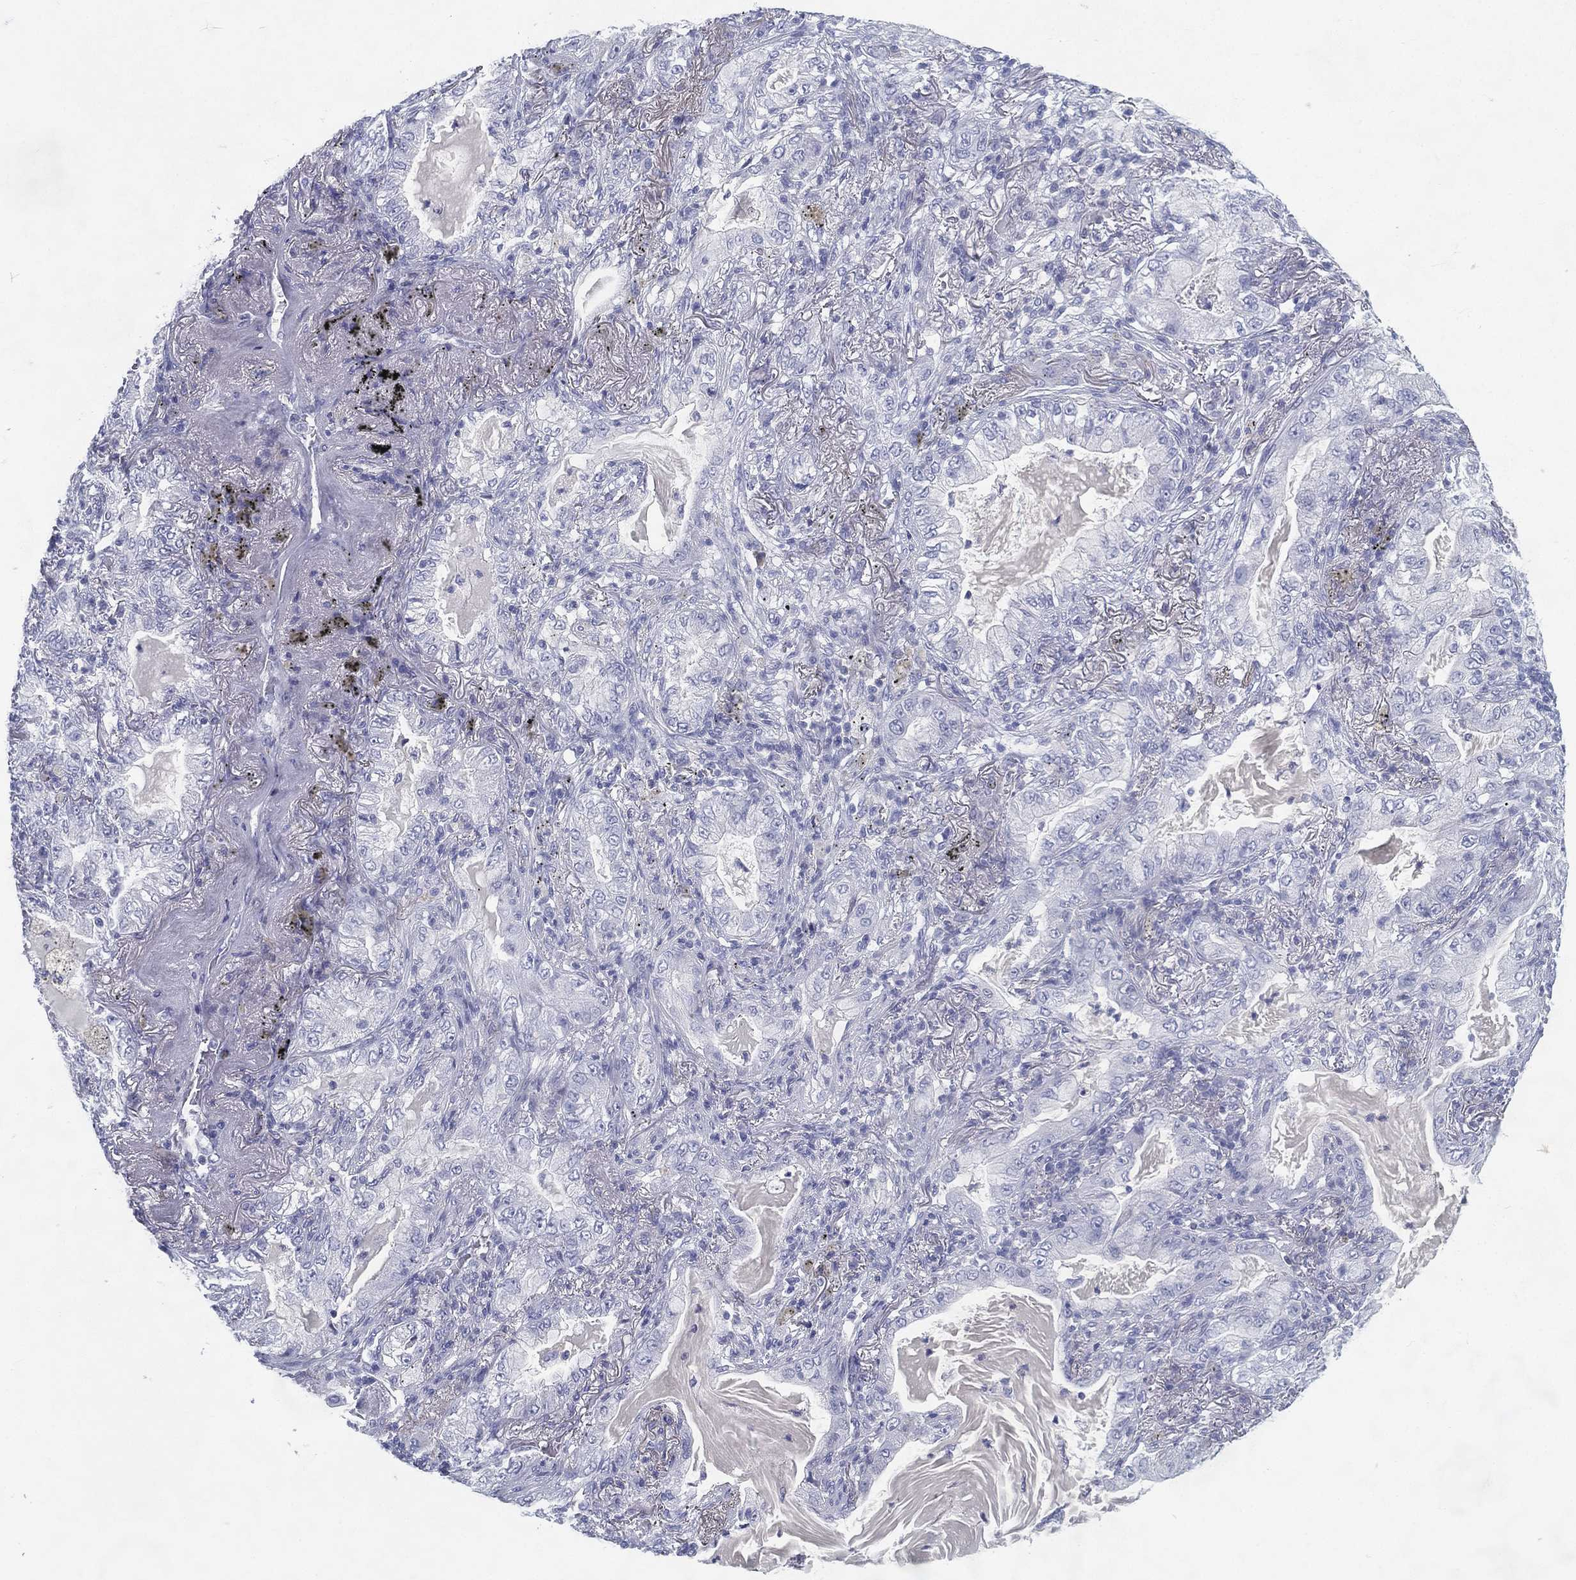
{"staining": {"intensity": "negative", "quantity": "none", "location": "none"}, "tissue": "lung cancer", "cell_type": "Tumor cells", "image_type": "cancer", "snomed": [{"axis": "morphology", "description": "Adenocarcinoma, NOS"}, {"axis": "topography", "description": "Lung"}], "caption": "Protein analysis of lung adenocarcinoma exhibits no significant staining in tumor cells.", "gene": "RGS13", "patient": {"sex": "female", "age": 73}}